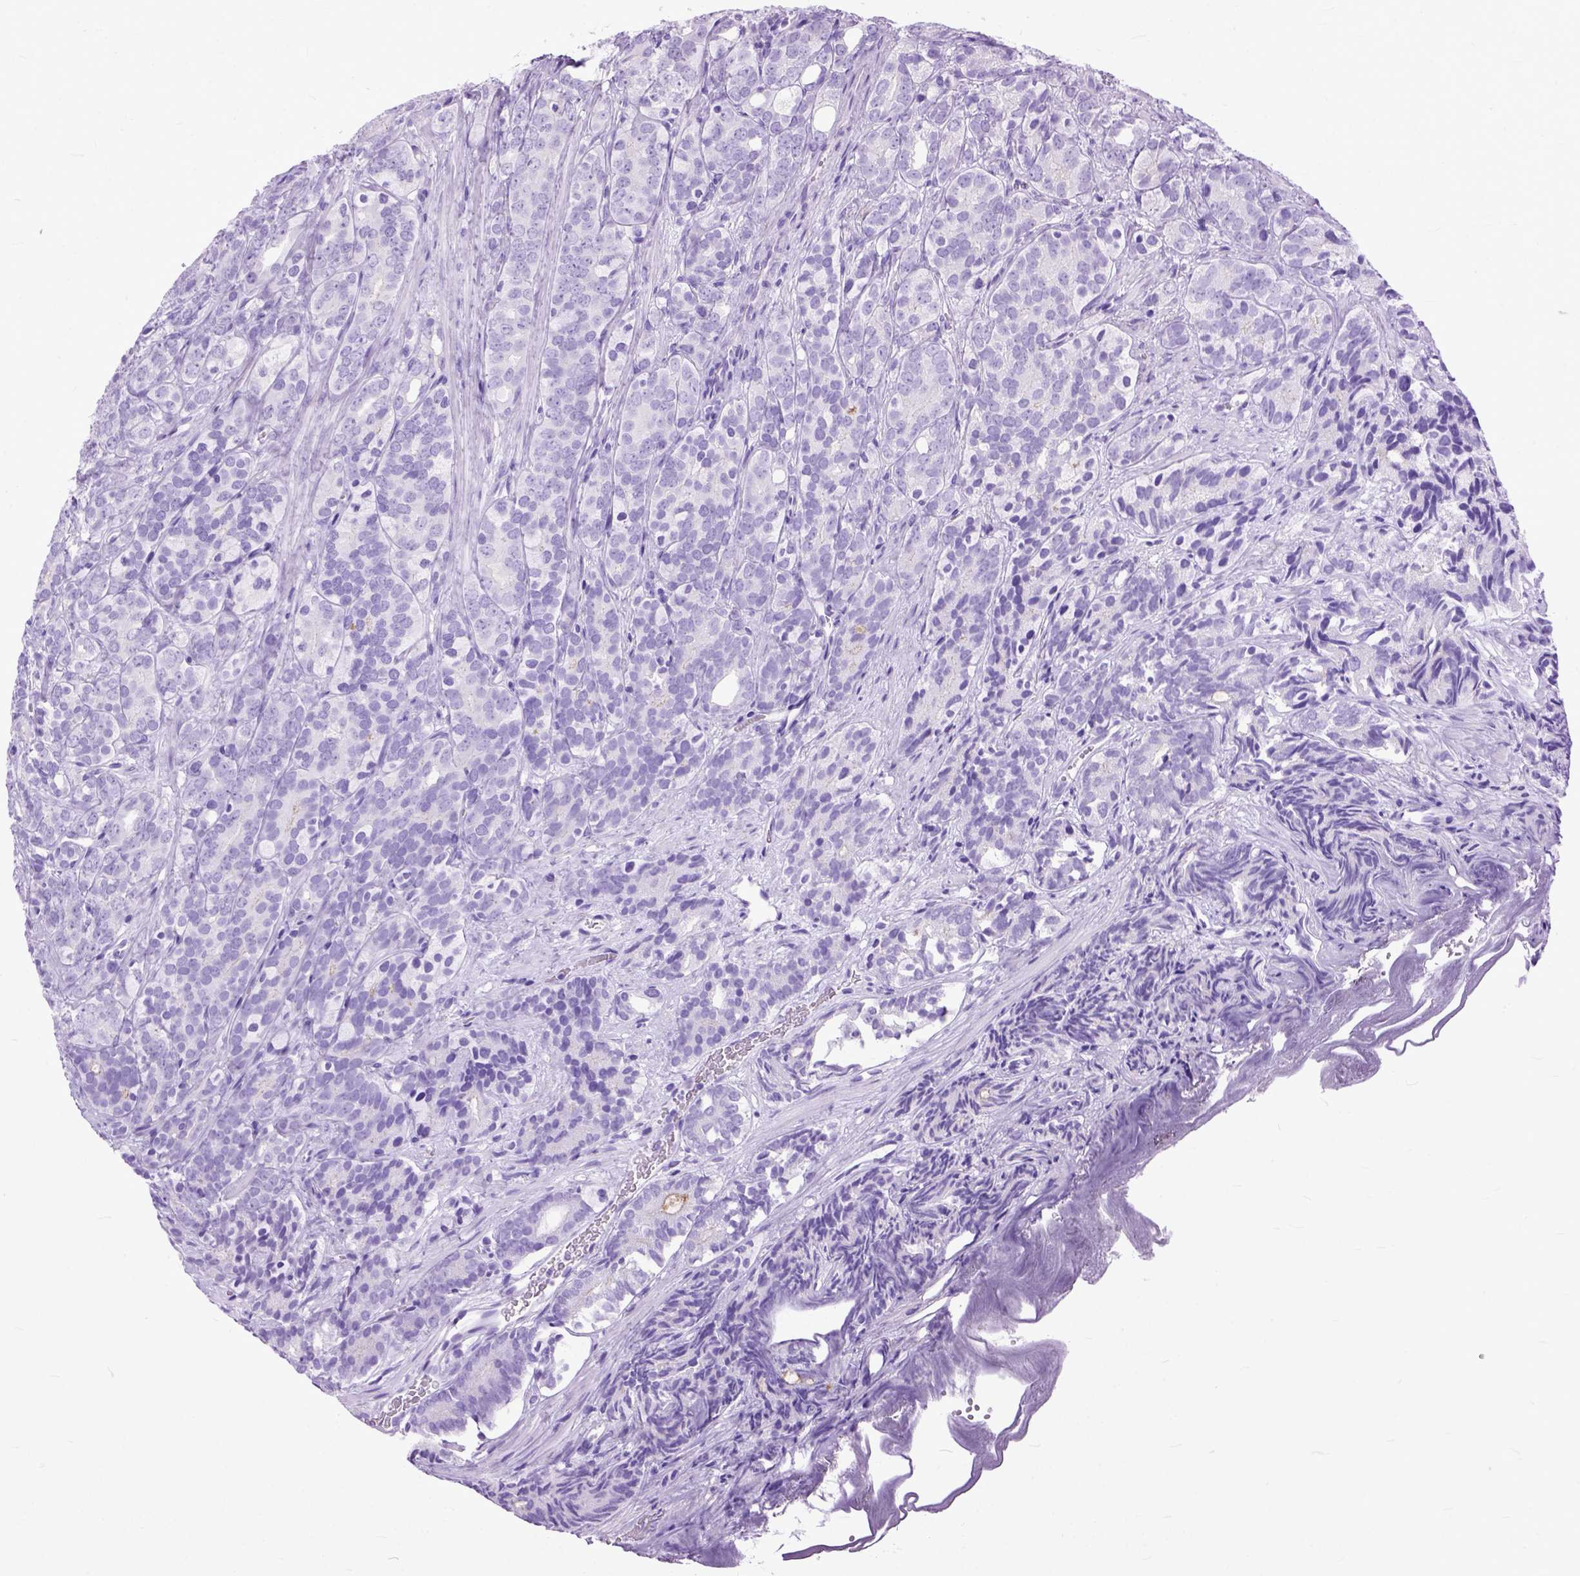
{"staining": {"intensity": "negative", "quantity": "none", "location": "none"}, "tissue": "prostate cancer", "cell_type": "Tumor cells", "image_type": "cancer", "snomed": [{"axis": "morphology", "description": "Adenocarcinoma, High grade"}, {"axis": "topography", "description": "Prostate"}], "caption": "An immunohistochemistry photomicrograph of prostate high-grade adenocarcinoma is shown. There is no staining in tumor cells of prostate high-grade adenocarcinoma. (IHC, brightfield microscopy, high magnification).", "gene": "GNGT1", "patient": {"sex": "male", "age": 84}}